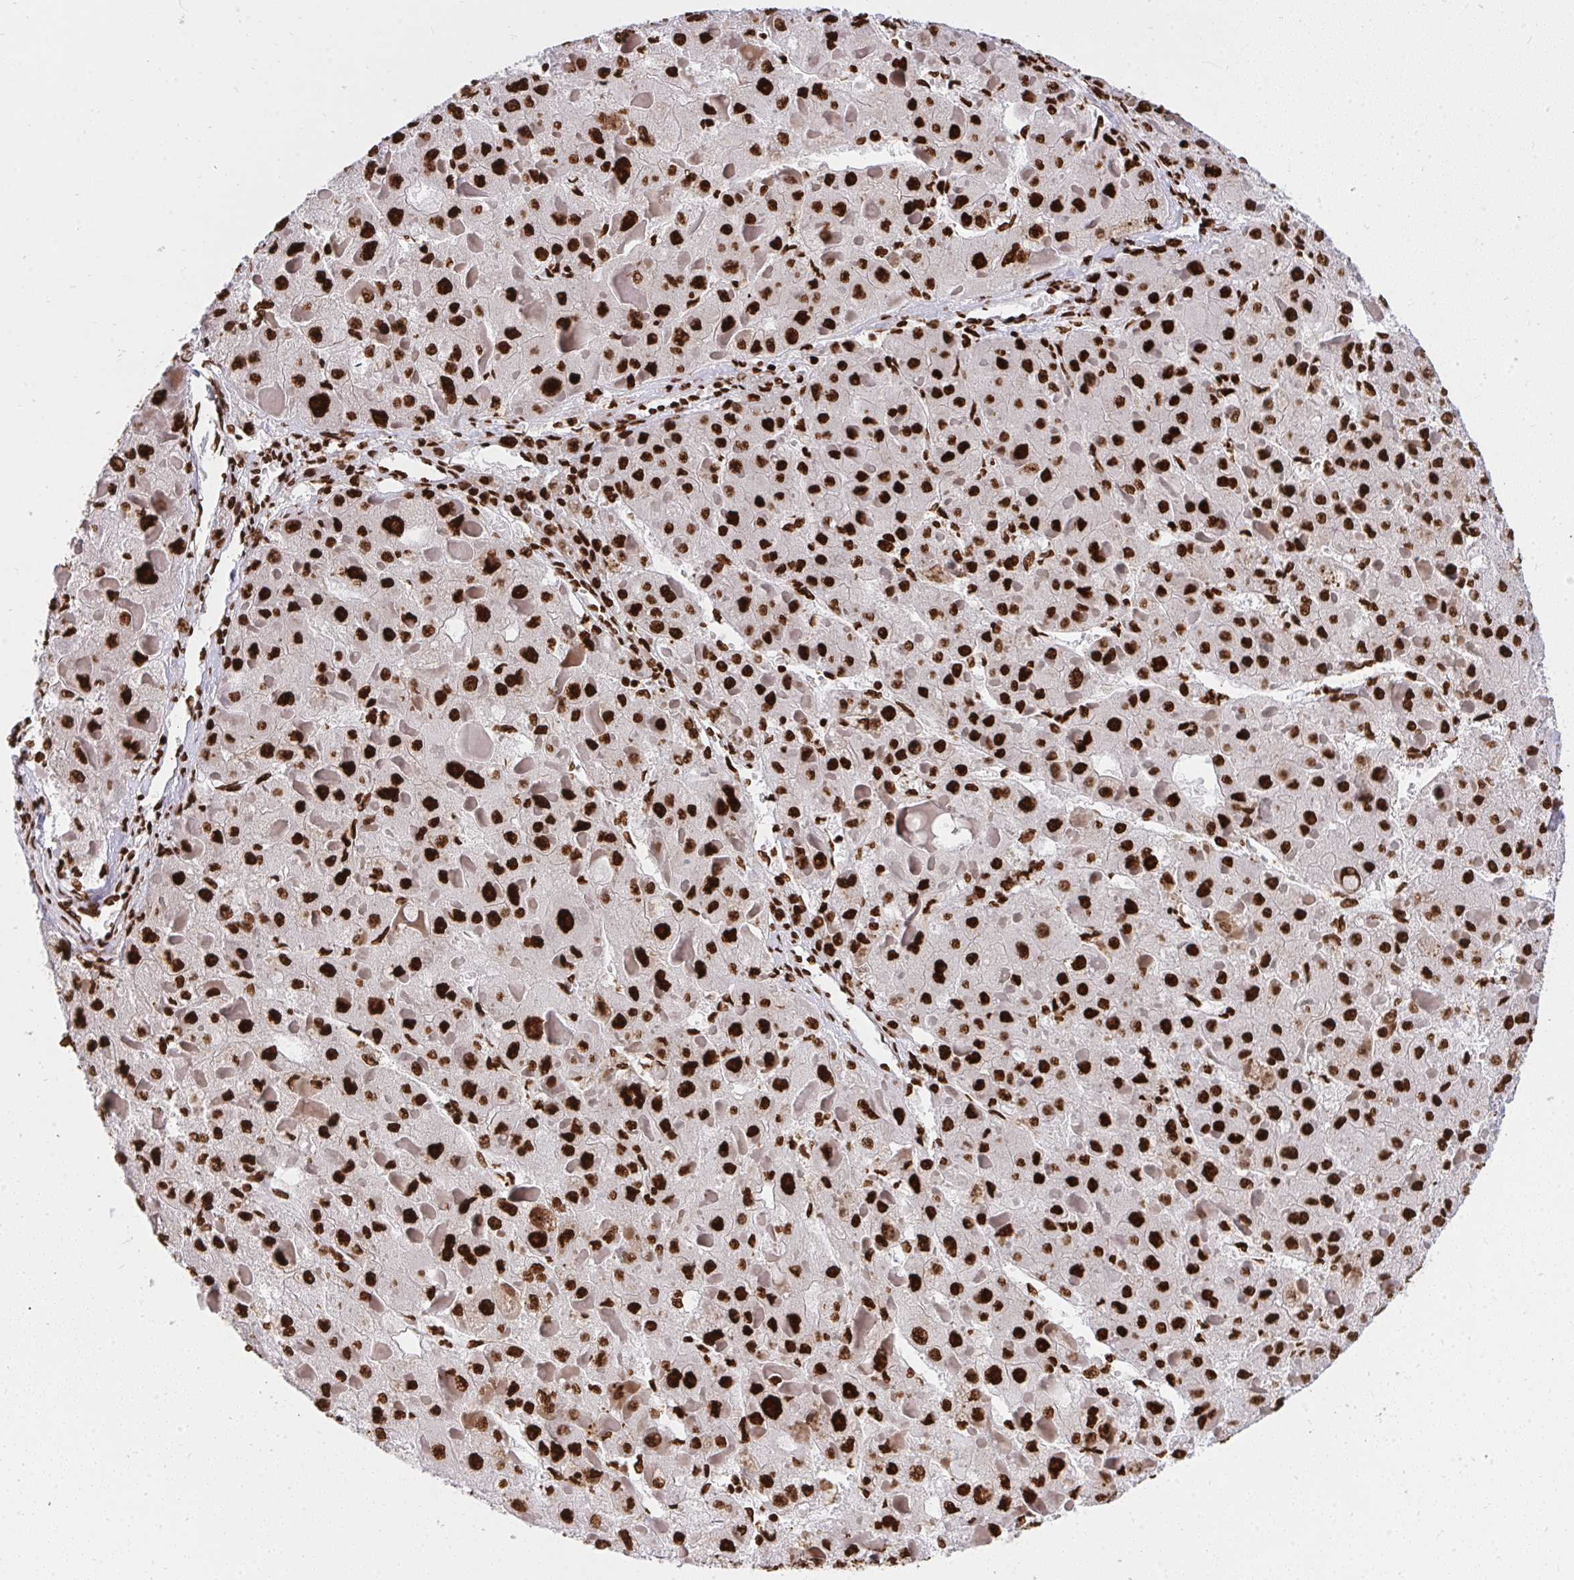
{"staining": {"intensity": "strong", "quantity": ">75%", "location": "nuclear"}, "tissue": "liver cancer", "cell_type": "Tumor cells", "image_type": "cancer", "snomed": [{"axis": "morphology", "description": "Carcinoma, Hepatocellular, NOS"}, {"axis": "topography", "description": "Liver"}], "caption": "Liver hepatocellular carcinoma stained for a protein (brown) demonstrates strong nuclear positive staining in about >75% of tumor cells.", "gene": "HNRNPL", "patient": {"sex": "female", "age": 73}}